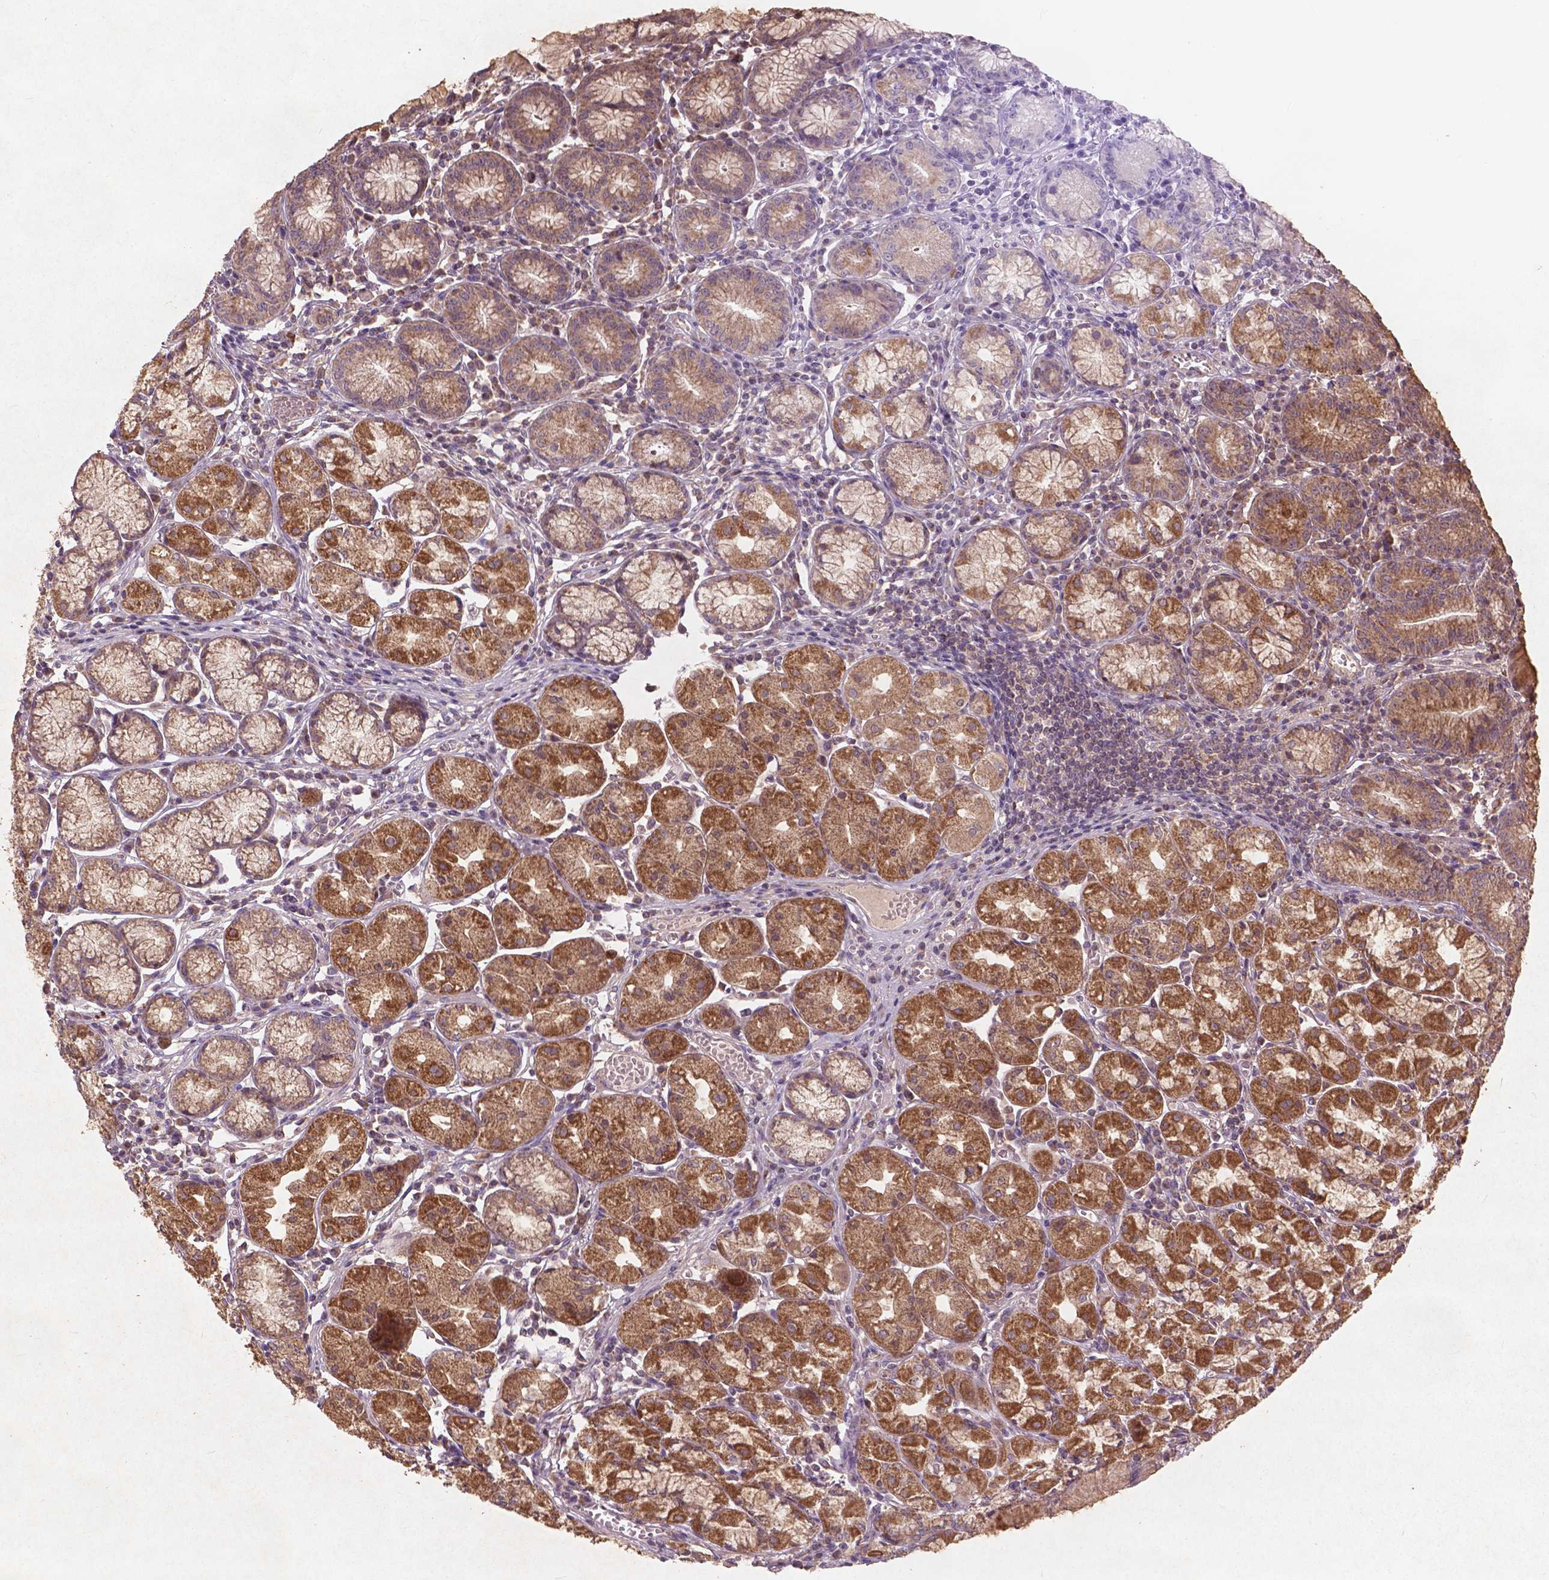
{"staining": {"intensity": "strong", "quantity": ">75%", "location": "cytoplasmic/membranous"}, "tissue": "stomach", "cell_type": "Glandular cells", "image_type": "normal", "snomed": [{"axis": "morphology", "description": "Normal tissue, NOS"}, {"axis": "topography", "description": "Stomach"}], "caption": "Immunohistochemical staining of normal human stomach exhibits high levels of strong cytoplasmic/membranous expression in approximately >75% of glandular cells.", "gene": "ST6GALNAC5", "patient": {"sex": "male", "age": 55}}